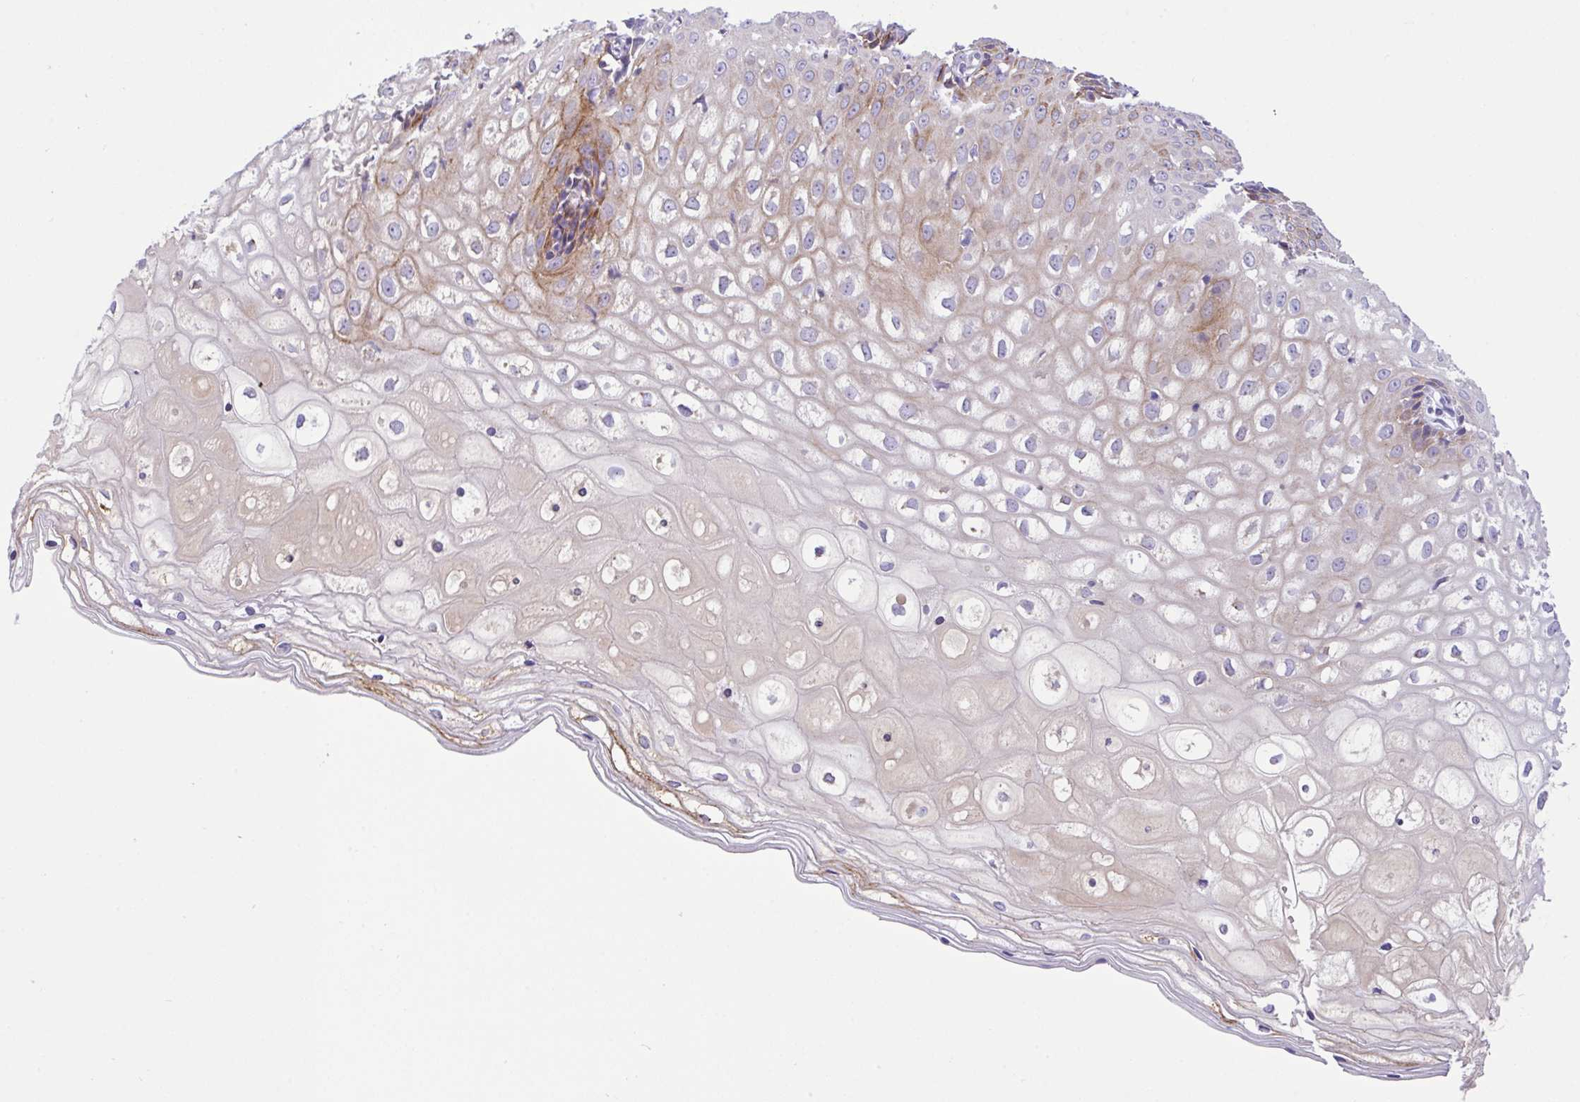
{"staining": {"intensity": "negative", "quantity": "none", "location": "none"}, "tissue": "cervix", "cell_type": "Glandular cells", "image_type": "normal", "snomed": [{"axis": "morphology", "description": "Normal tissue, NOS"}, {"axis": "topography", "description": "Cervix"}], "caption": "An immunohistochemistry (IHC) photomicrograph of unremarkable cervix is shown. There is no staining in glandular cells of cervix.", "gene": "FBXL20", "patient": {"sex": "female", "age": 36}}